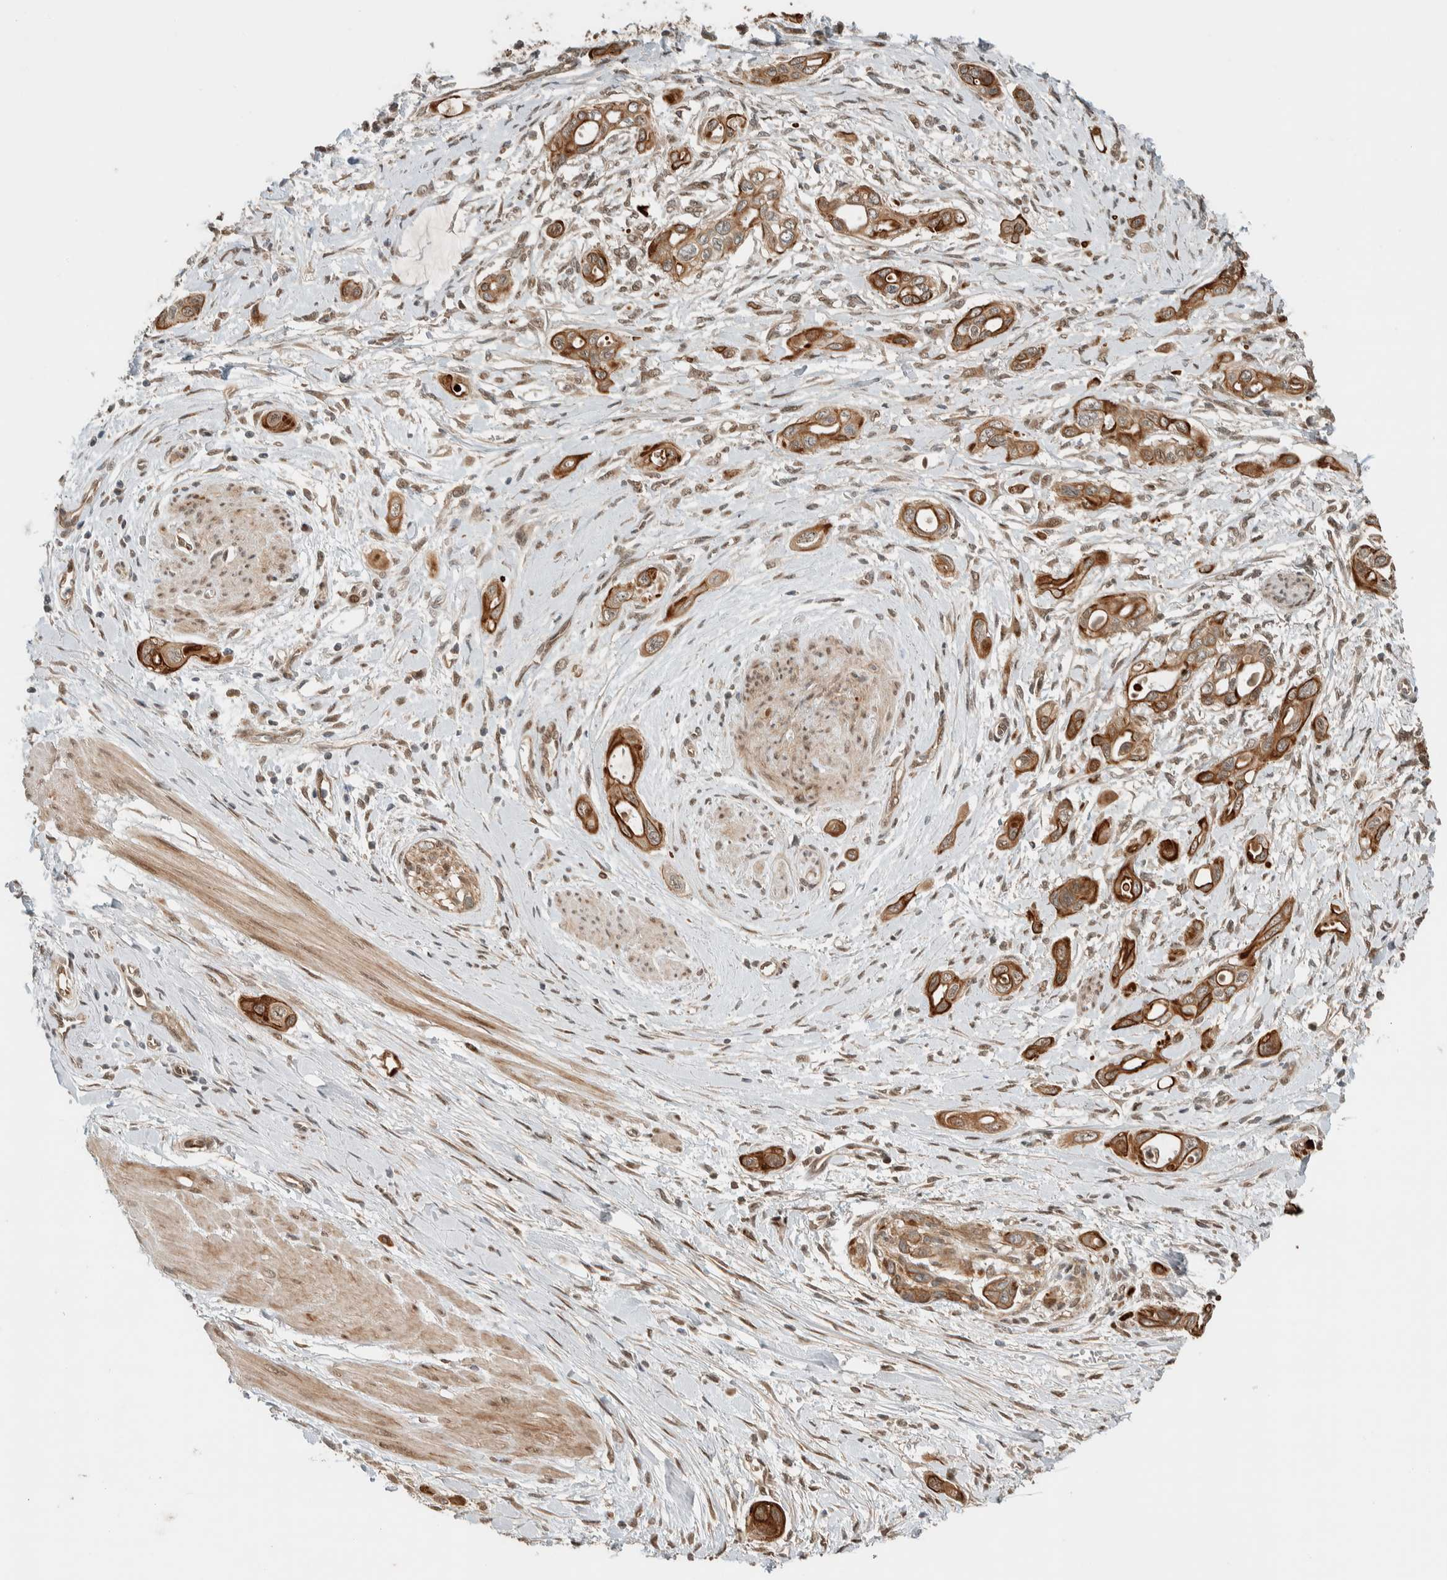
{"staining": {"intensity": "moderate", "quantity": ">75%", "location": "cytoplasmic/membranous"}, "tissue": "pancreatic cancer", "cell_type": "Tumor cells", "image_type": "cancer", "snomed": [{"axis": "morphology", "description": "Adenocarcinoma, NOS"}, {"axis": "topography", "description": "Pancreas"}], "caption": "Brown immunohistochemical staining in human adenocarcinoma (pancreatic) reveals moderate cytoplasmic/membranous staining in about >75% of tumor cells. Immunohistochemistry (ihc) stains the protein of interest in brown and the nuclei are stained blue.", "gene": "STXBP4", "patient": {"sex": "male", "age": 59}}